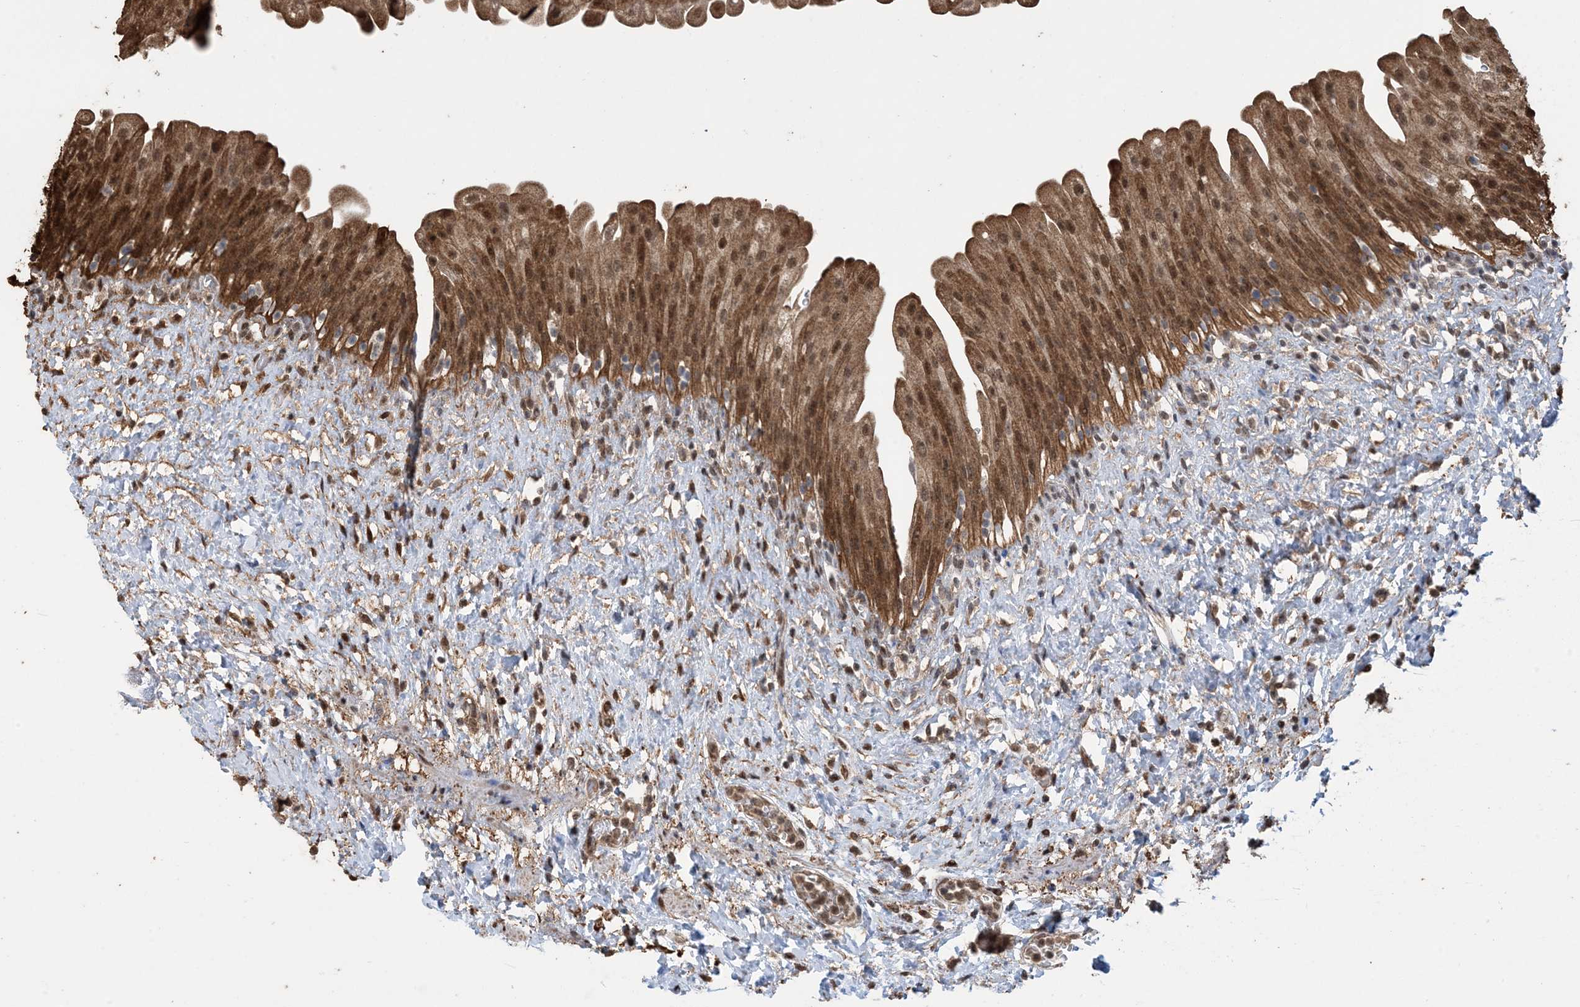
{"staining": {"intensity": "strong", "quantity": ">75%", "location": "cytoplasmic/membranous,nuclear"}, "tissue": "urinary bladder", "cell_type": "Urothelial cells", "image_type": "normal", "snomed": [{"axis": "morphology", "description": "Normal tissue, NOS"}, {"axis": "topography", "description": "Urinary bladder"}], "caption": "The immunohistochemical stain highlights strong cytoplasmic/membranous,nuclear expression in urothelial cells of unremarkable urinary bladder. (Brightfield microscopy of DAB IHC at high magnification).", "gene": "HSPA1A", "patient": {"sex": "female", "age": 27}}